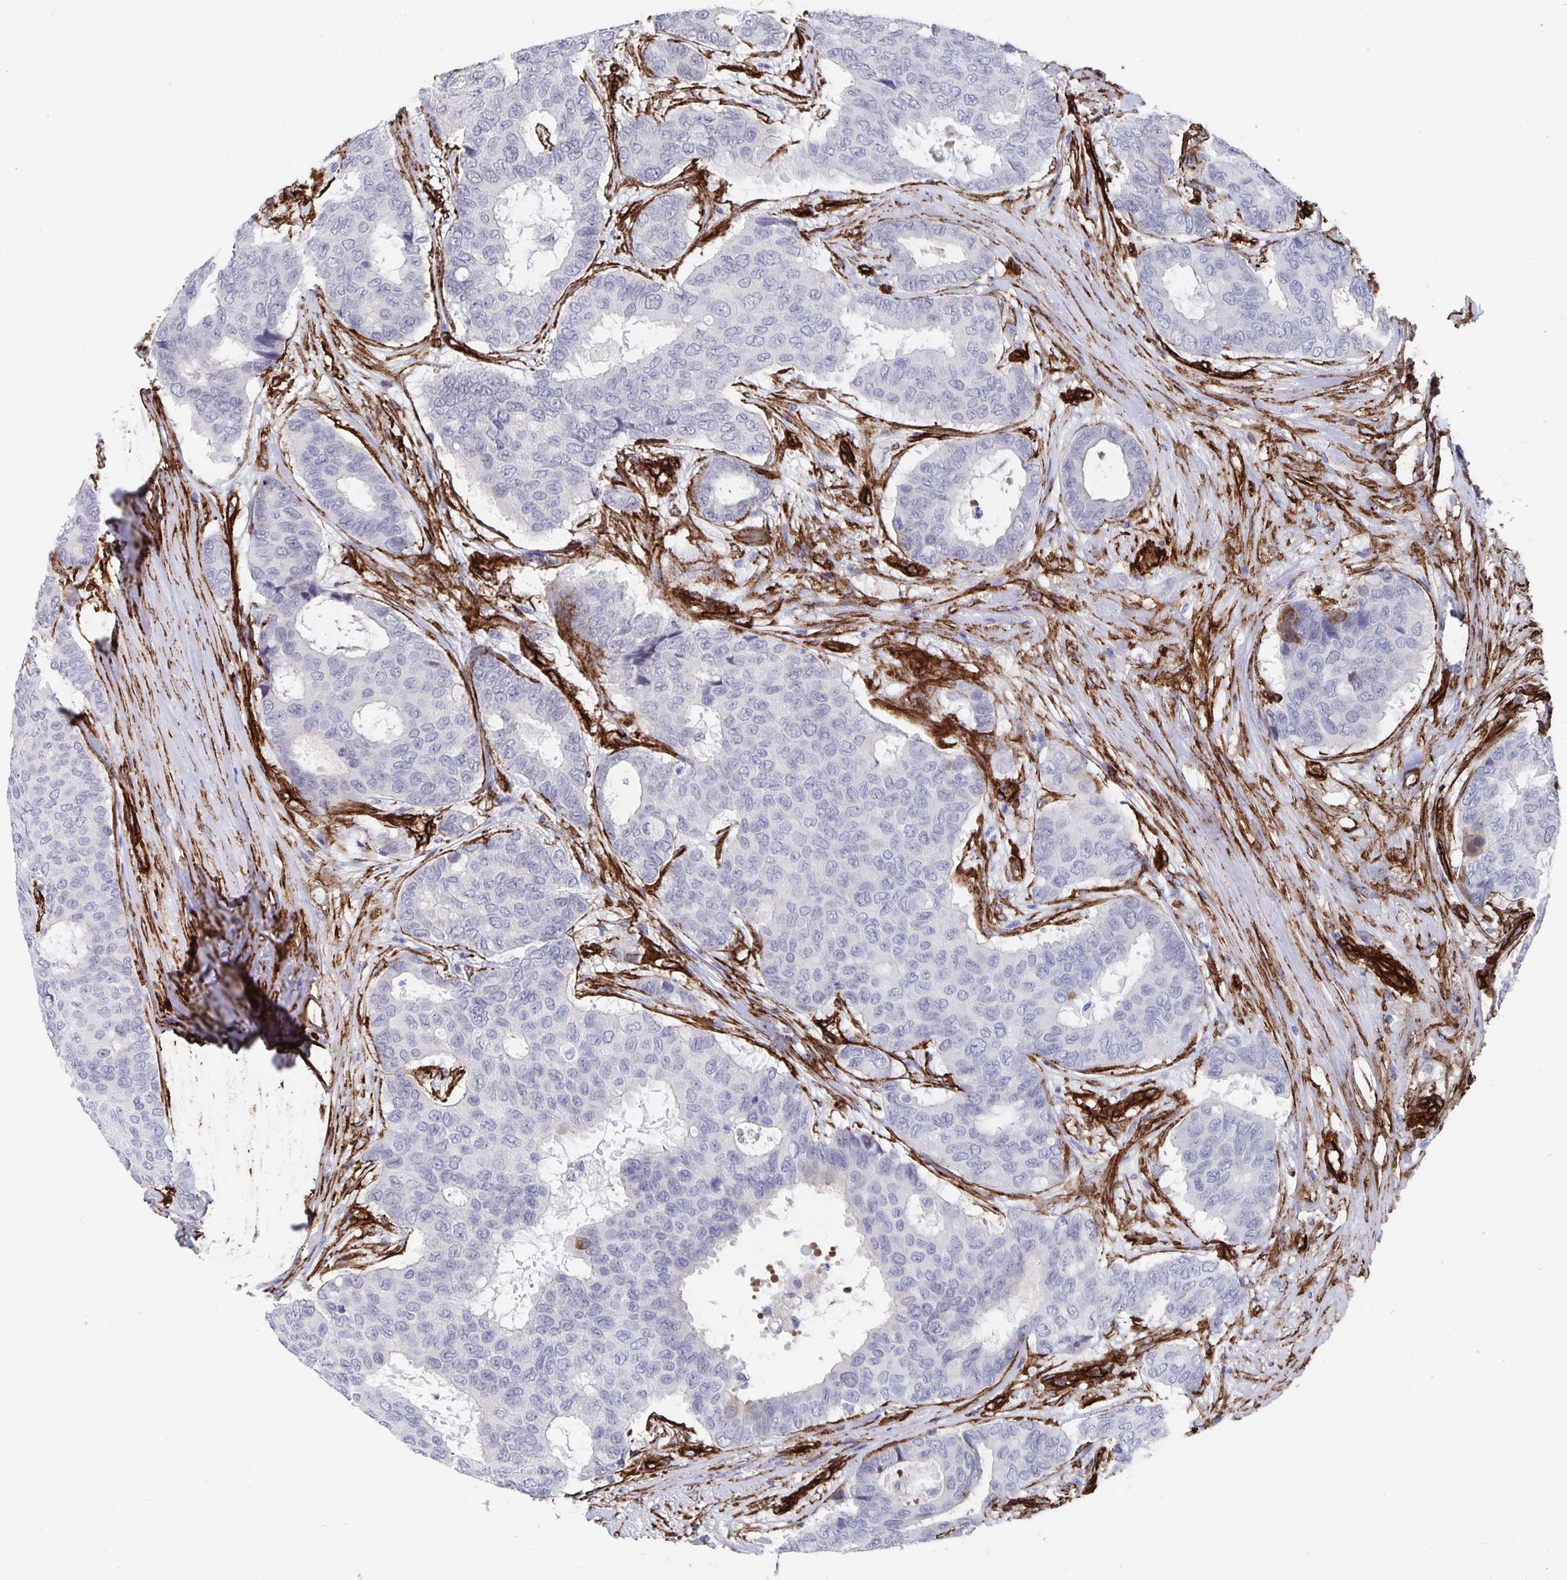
{"staining": {"intensity": "negative", "quantity": "none", "location": "none"}, "tissue": "breast cancer", "cell_type": "Tumor cells", "image_type": "cancer", "snomed": [{"axis": "morphology", "description": "Duct carcinoma"}, {"axis": "topography", "description": "Breast"}], "caption": "The micrograph shows no significant expression in tumor cells of breast invasive ductal carcinoma.", "gene": "DCHS2", "patient": {"sex": "female", "age": 75}}